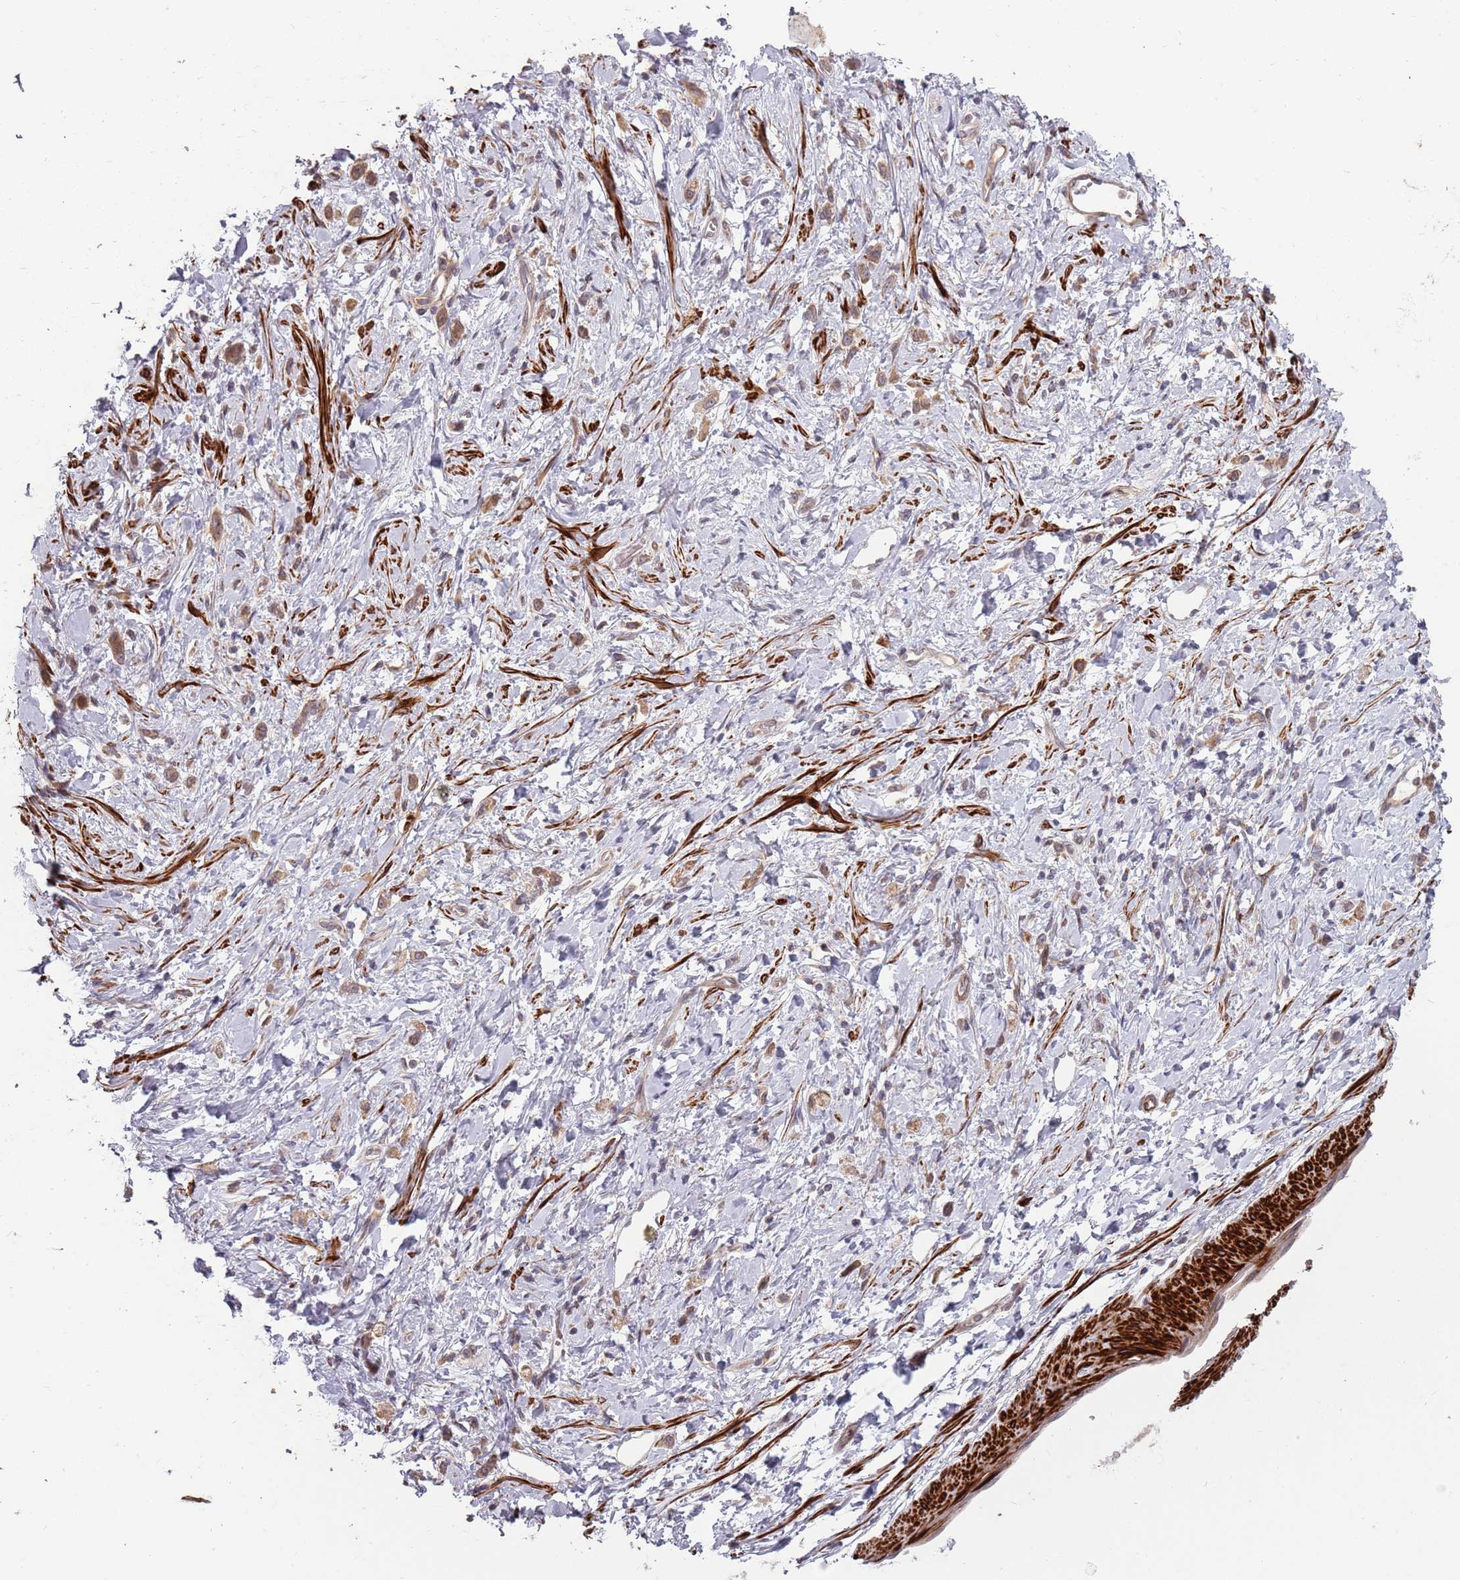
{"staining": {"intensity": "weak", "quantity": ">75%", "location": "cytoplasmic/membranous"}, "tissue": "stomach cancer", "cell_type": "Tumor cells", "image_type": "cancer", "snomed": [{"axis": "morphology", "description": "Adenocarcinoma, NOS"}, {"axis": "topography", "description": "Stomach"}], "caption": "High-magnification brightfield microscopy of stomach adenocarcinoma stained with DAB (brown) and counterstained with hematoxylin (blue). tumor cells exhibit weak cytoplasmic/membranous staining is present in approximately>75% of cells.", "gene": "PLD6", "patient": {"sex": "female", "age": 60}}